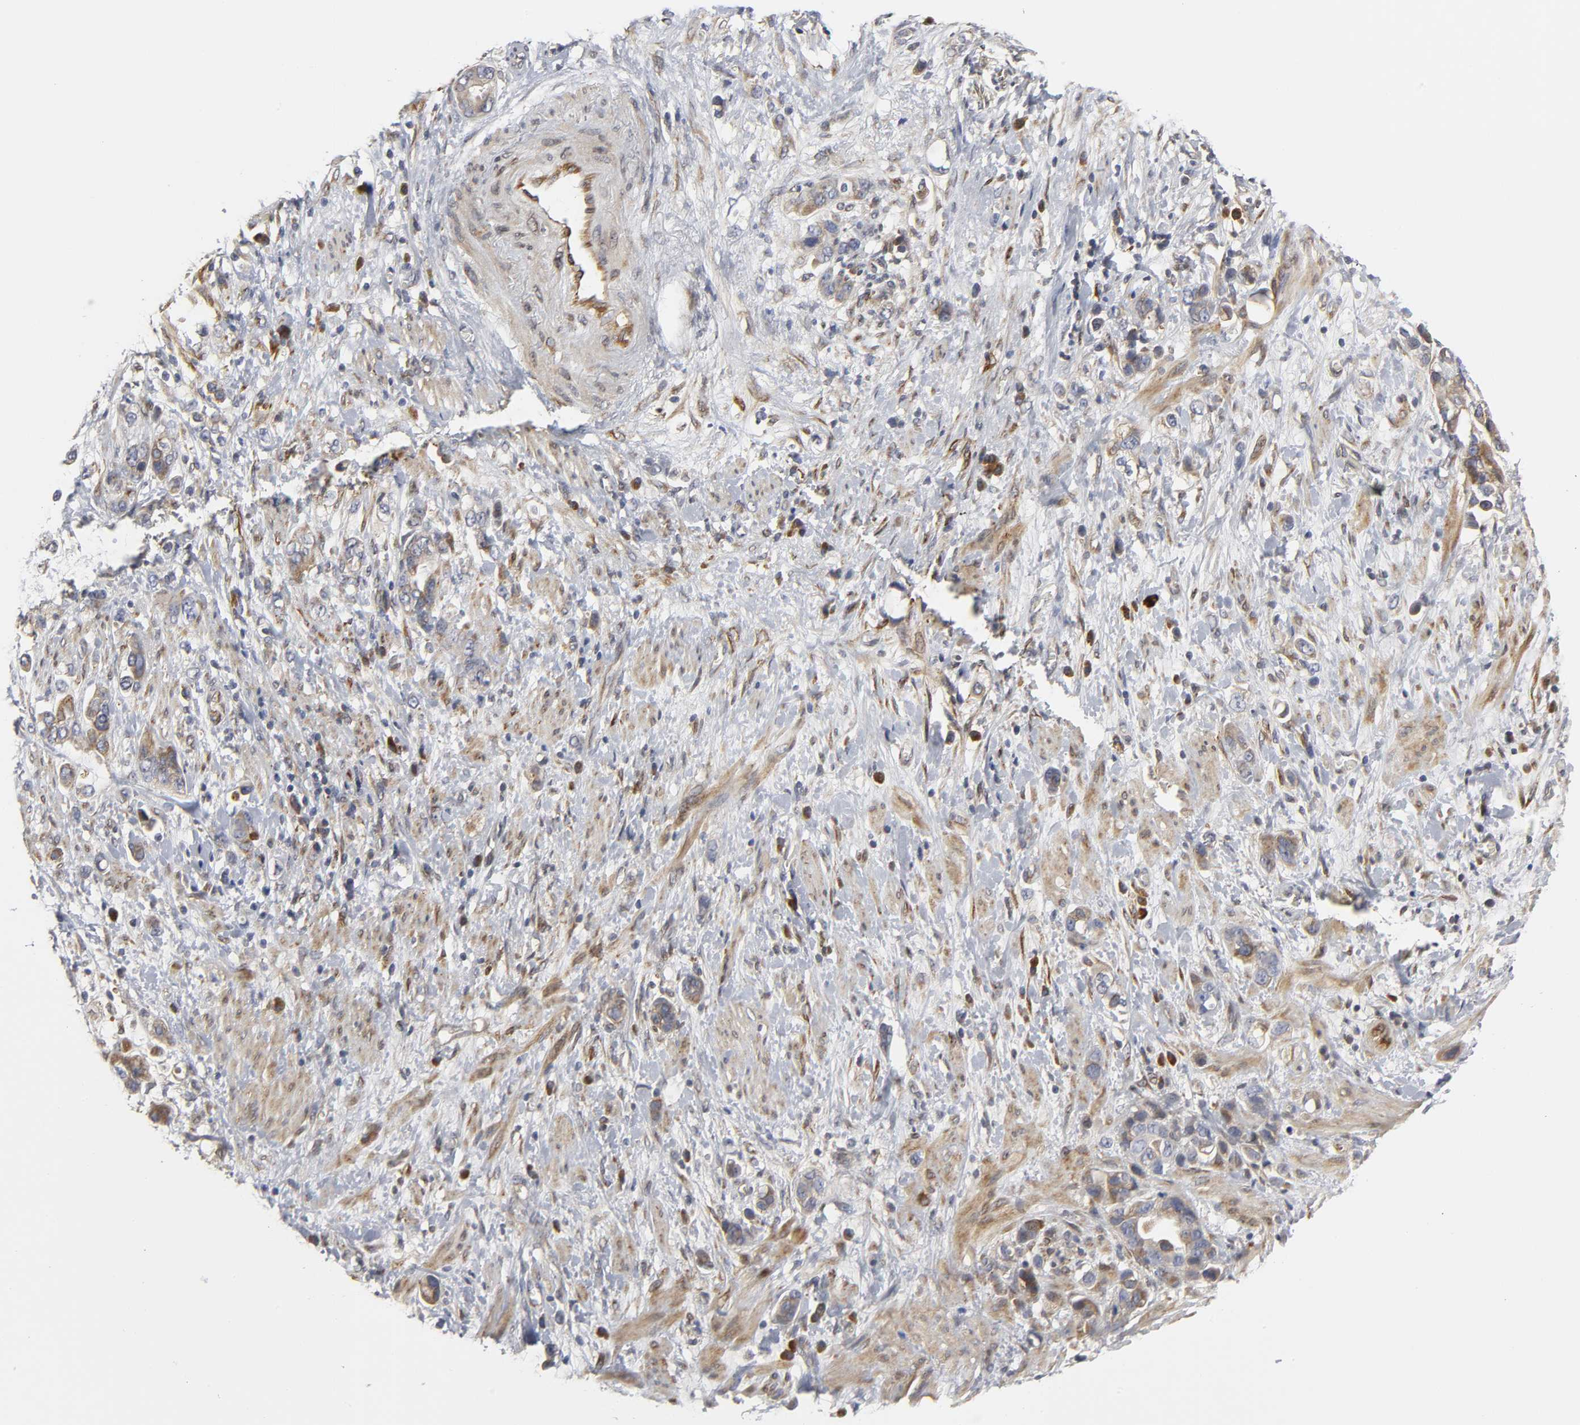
{"staining": {"intensity": "weak", "quantity": "<25%", "location": "cytoplasmic/membranous"}, "tissue": "stomach cancer", "cell_type": "Tumor cells", "image_type": "cancer", "snomed": [{"axis": "morphology", "description": "Adenocarcinoma, NOS"}, {"axis": "topography", "description": "Stomach, lower"}], "caption": "An image of stomach adenocarcinoma stained for a protein exhibits no brown staining in tumor cells. The staining was performed using DAB to visualize the protein expression in brown, while the nuclei were stained in blue with hematoxylin (Magnification: 20x).", "gene": "ASB6", "patient": {"sex": "female", "age": 93}}